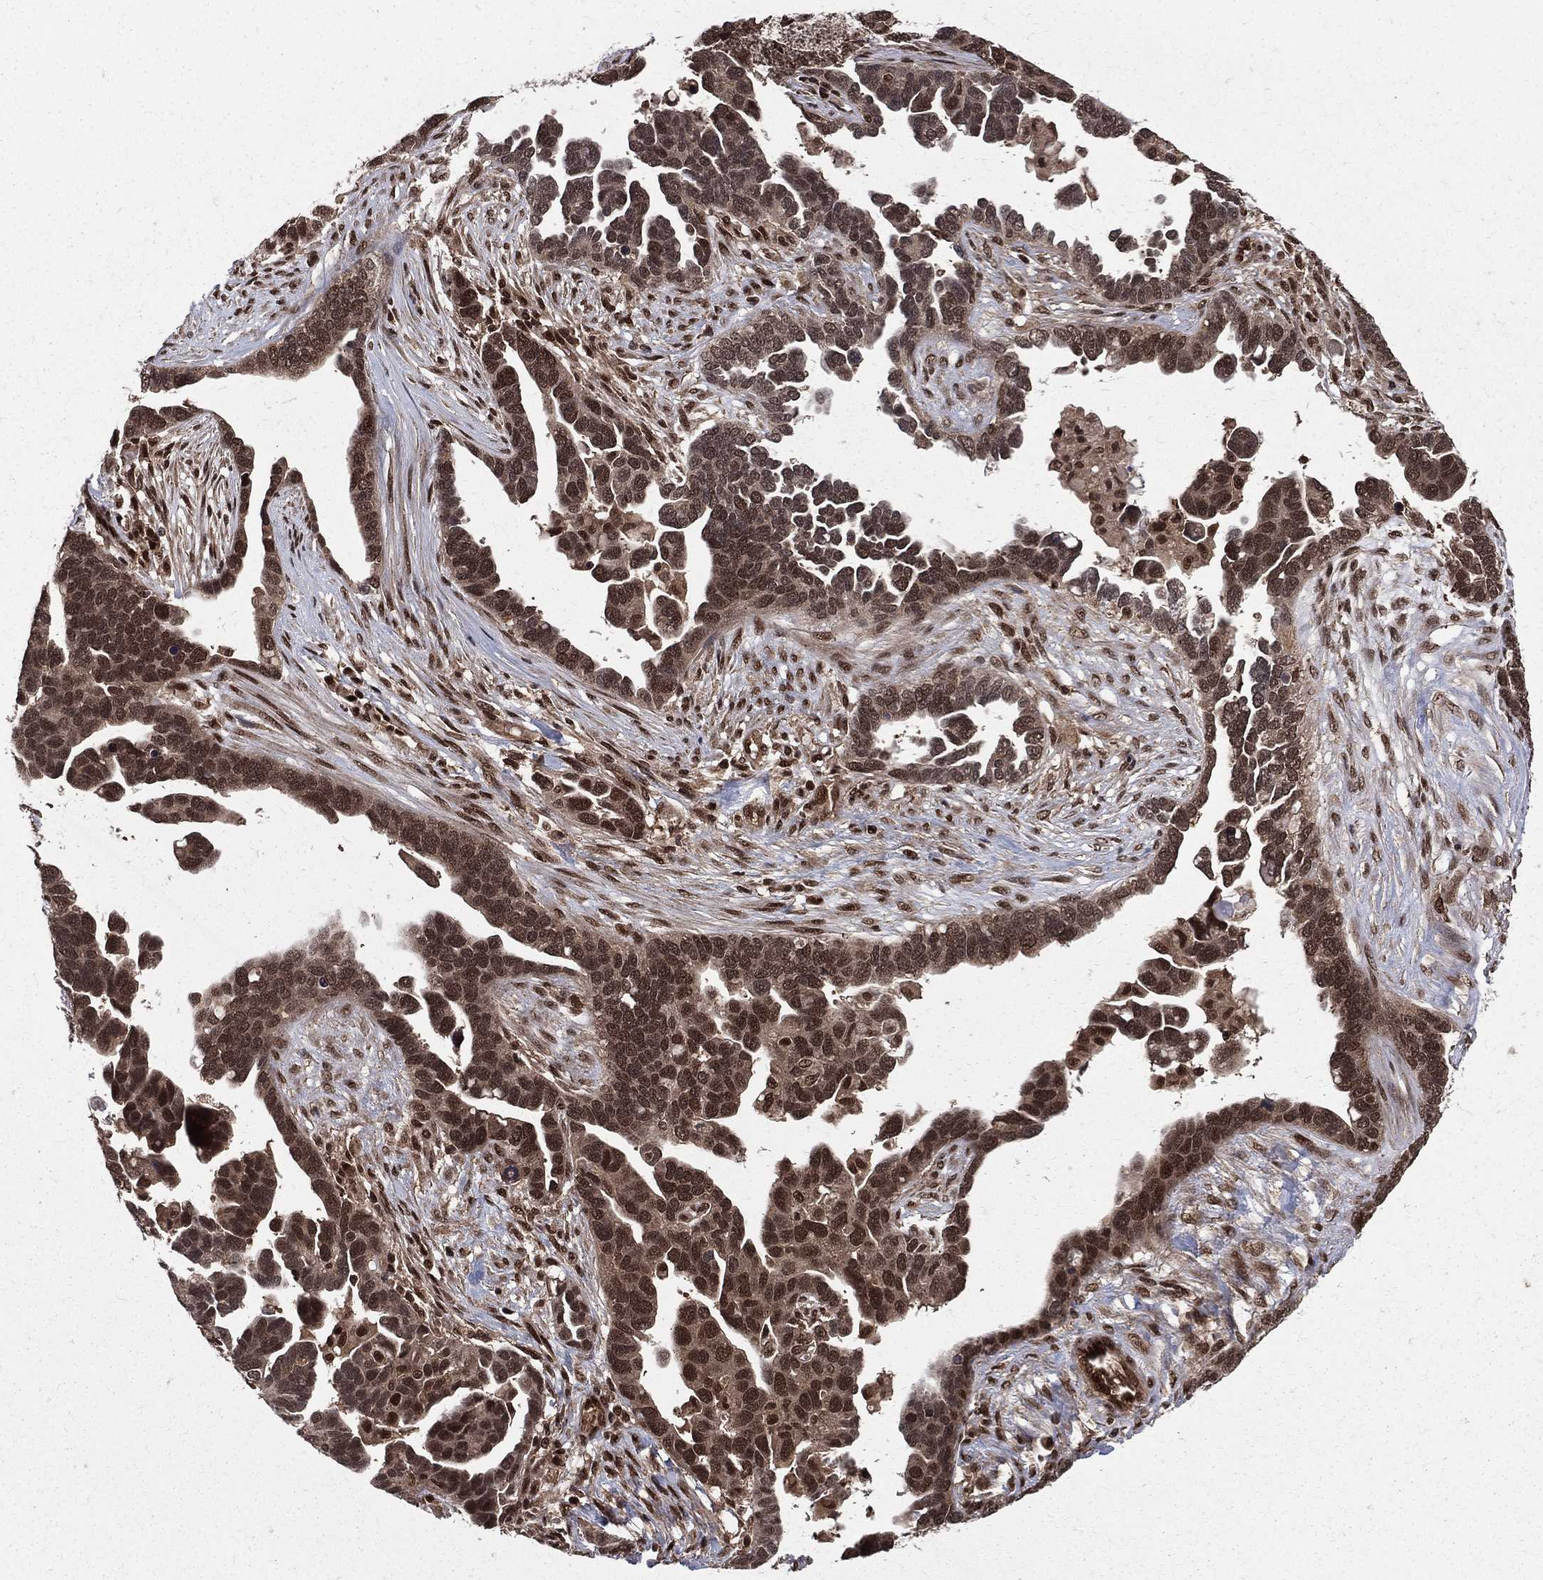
{"staining": {"intensity": "moderate", "quantity": ">75%", "location": "cytoplasmic/membranous,nuclear"}, "tissue": "ovarian cancer", "cell_type": "Tumor cells", "image_type": "cancer", "snomed": [{"axis": "morphology", "description": "Cystadenocarcinoma, serous, NOS"}, {"axis": "topography", "description": "Ovary"}], "caption": "Protein staining by immunohistochemistry (IHC) demonstrates moderate cytoplasmic/membranous and nuclear positivity in about >75% of tumor cells in serous cystadenocarcinoma (ovarian). (Stains: DAB (3,3'-diaminobenzidine) in brown, nuclei in blue, Microscopy: brightfield microscopy at high magnification).", "gene": "COPS4", "patient": {"sex": "female", "age": 54}}